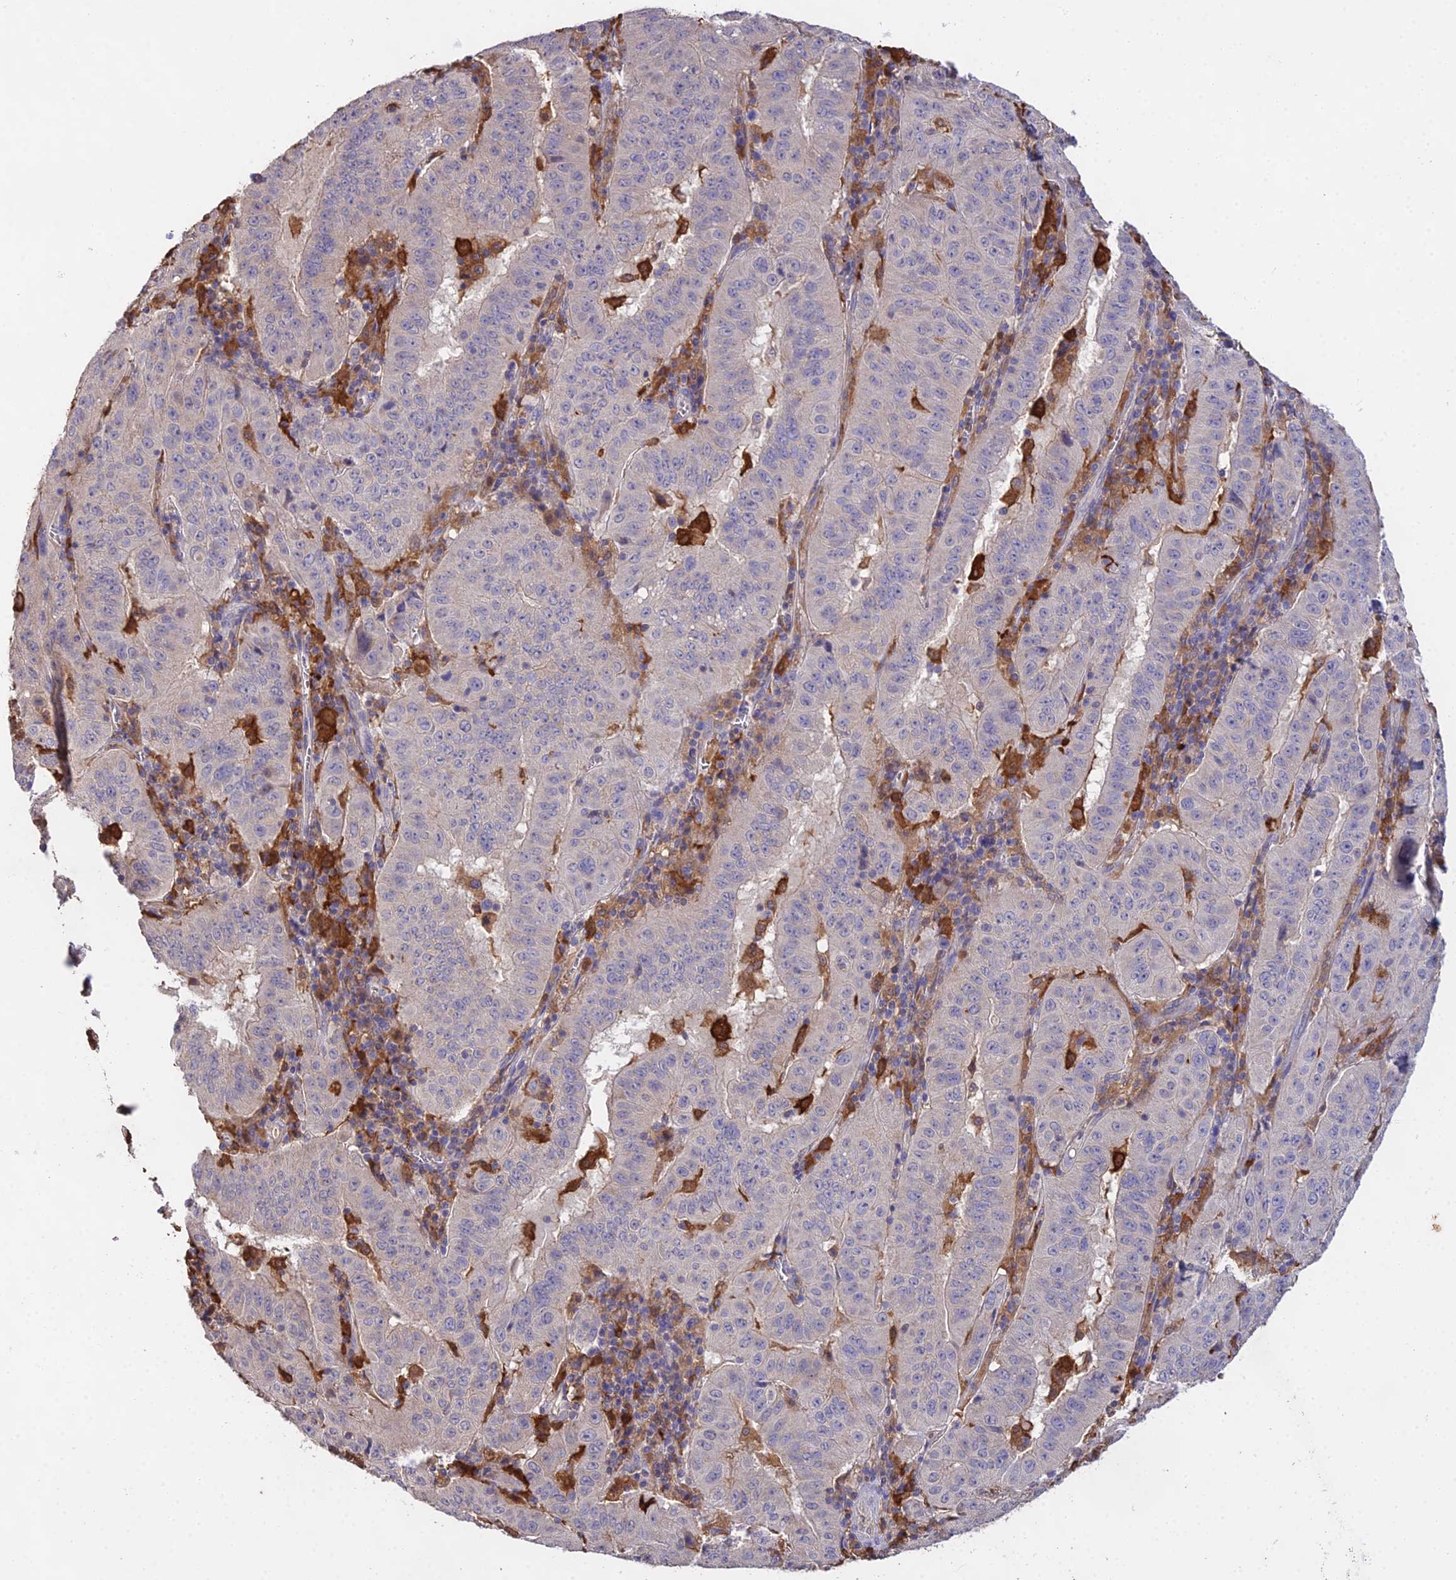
{"staining": {"intensity": "negative", "quantity": "none", "location": "none"}, "tissue": "pancreatic cancer", "cell_type": "Tumor cells", "image_type": "cancer", "snomed": [{"axis": "morphology", "description": "Adenocarcinoma, NOS"}, {"axis": "topography", "description": "Pancreas"}], "caption": "Immunohistochemistry histopathology image of human pancreatic cancer stained for a protein (brown), which reveals no positivity in tumor cells. Nuclei are stained in blue.", "gene": "FBP1", "patient": {"sex": "male", "age": 63}}